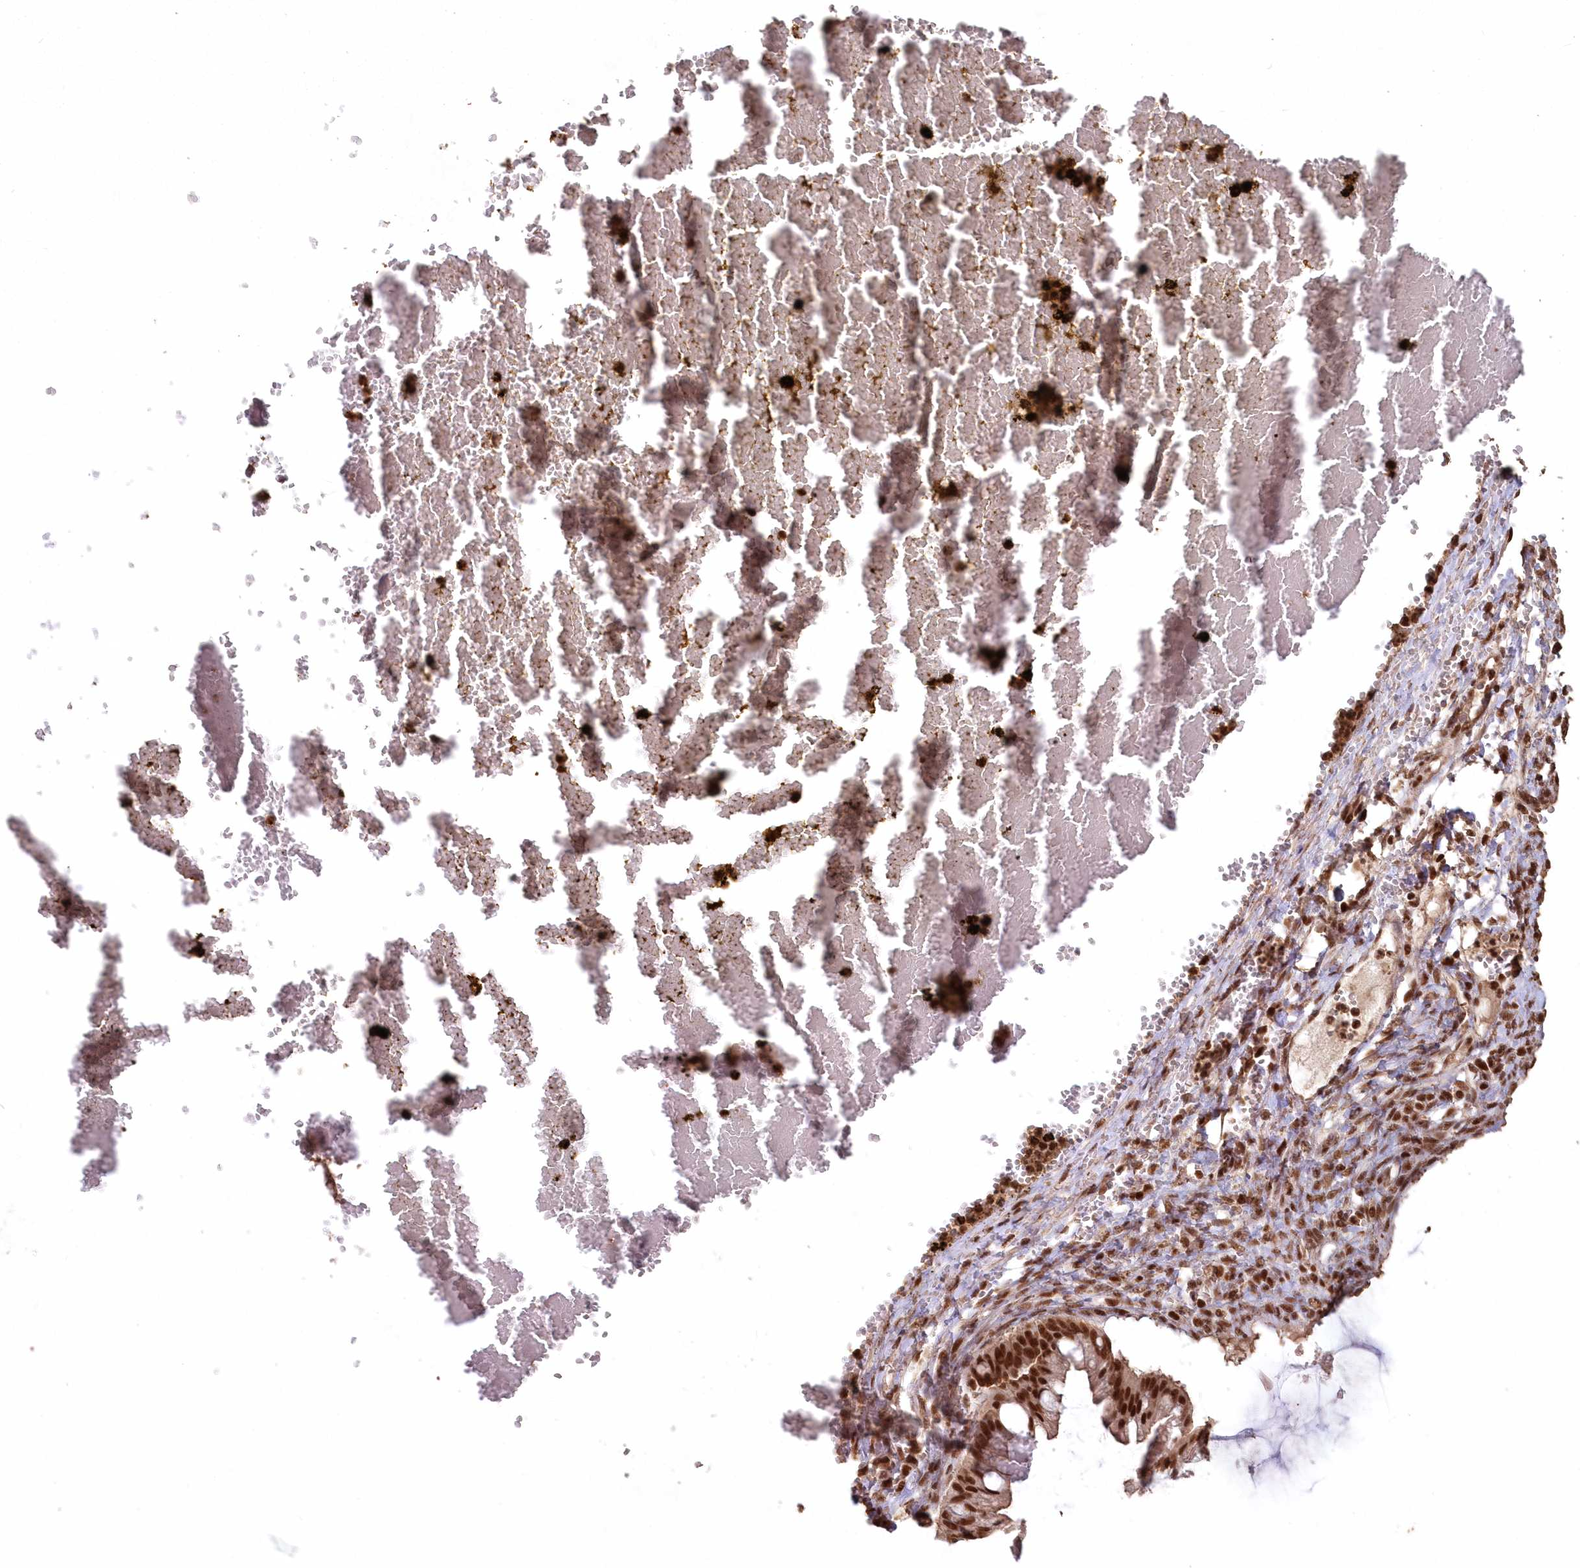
{"staining": {"intensity": "strong", "quantity": ">75%", "location": "nuclear"}, "tissue": "ovarian cancer", "cell_type": "Tumor cells", "image_type": "cancer", "snomed": [{"axis": "morphology", "description": "Cystadenocarcinoma, mucinous, NOS"}, {"axis": "topography", "description": "Ovary"}], "caption": "DAB (3,3'-diaminobenzidine) immunohistochemical staining of ovarian mucinous cystadenocarcinoma reveals strong nuclear protein positivity in approximately >75% of tumor cells.", "gene": "PDS5A", "patient": {"sex": "female", "age": 73}}